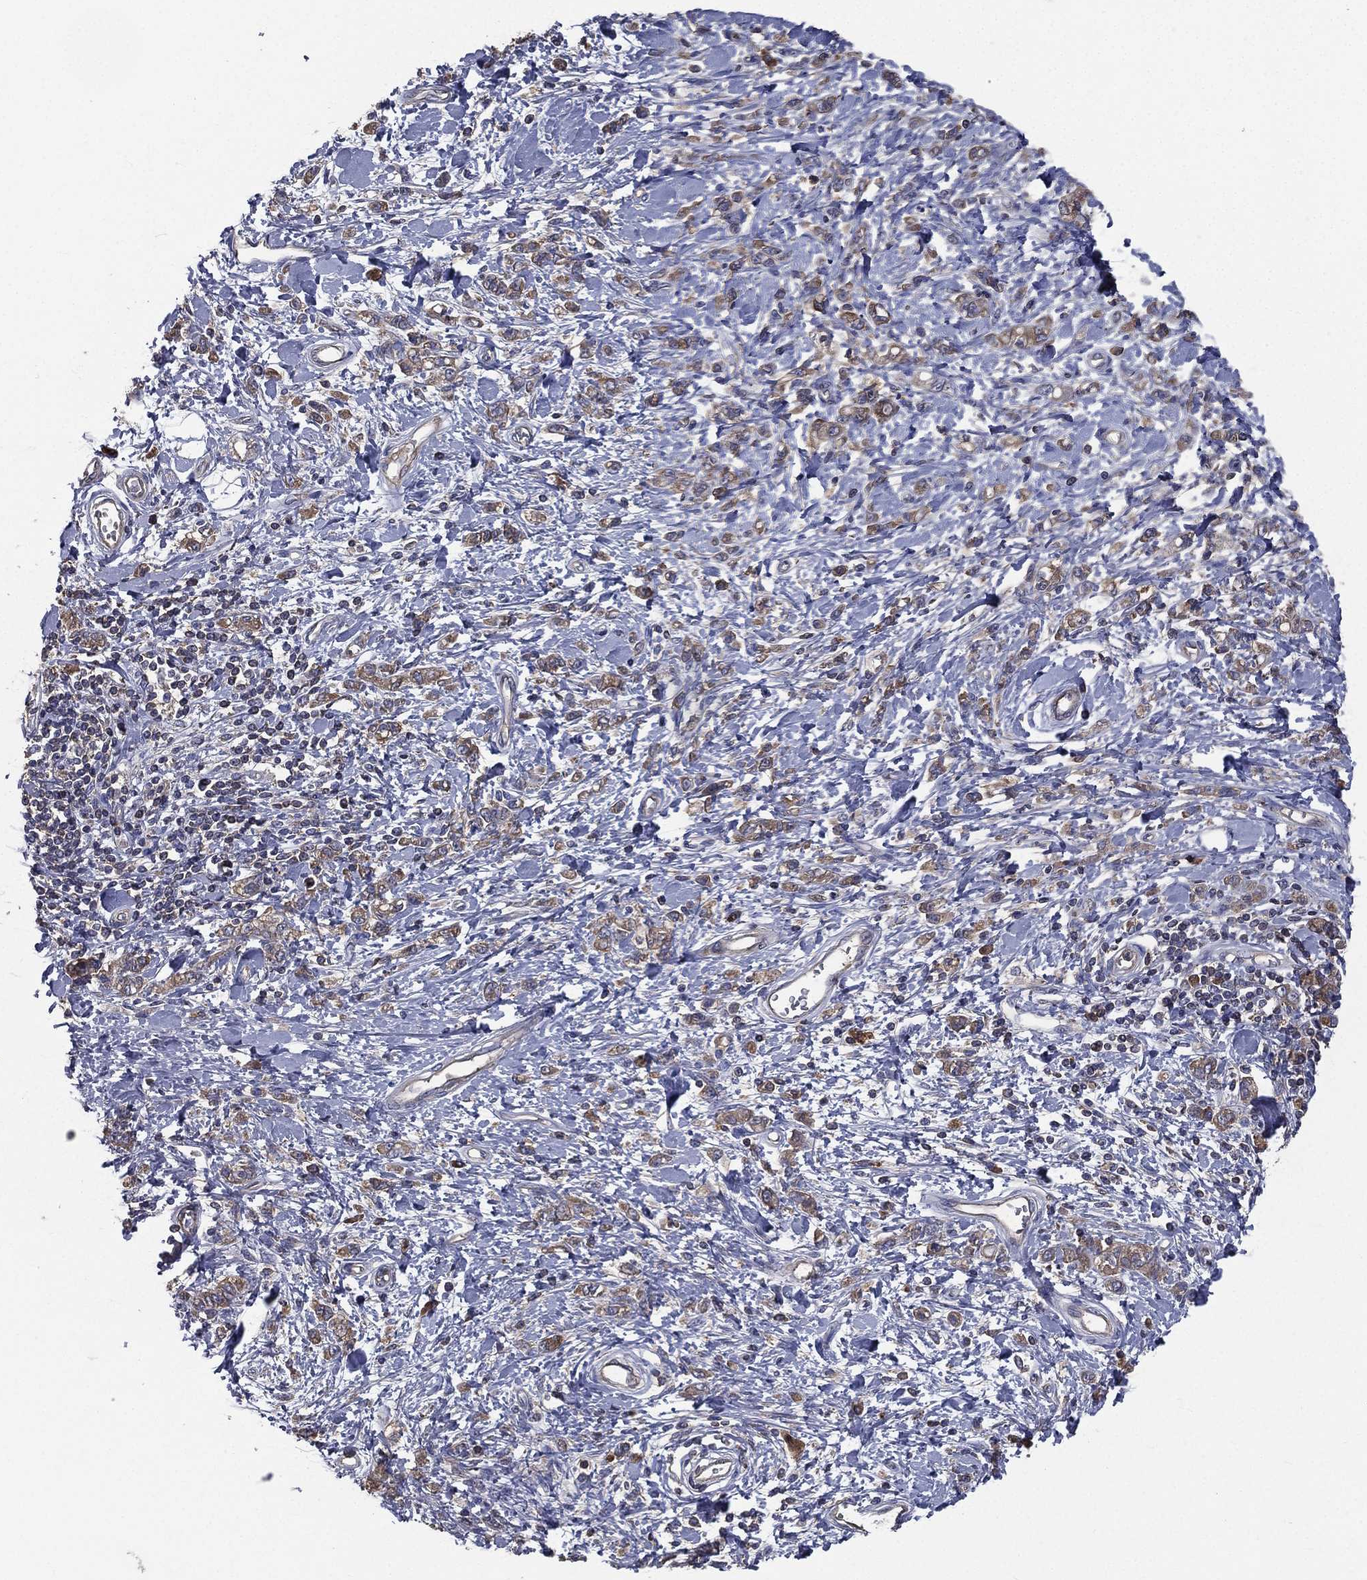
{"staining": {"intensity": "weak", "quantity": "25%-75%", "location": "cytoplasmic/membranous"}, "tissue": "stomach cancer", "cell_type": "Tumor cells", "image_type": "cancer", "snomed": [{"axis": "morphology", "description": "Adenocarcinoma, NOS"}, {"axis": "topography", "description": "Stomach"}], "caption": "A brown stain shows weak cytoplasmic/membranous staining of a protein in stomach adenocarcinoma tumor cells.", "gene": "SARS1", "patient": {"sex": "male", "age": 77}}